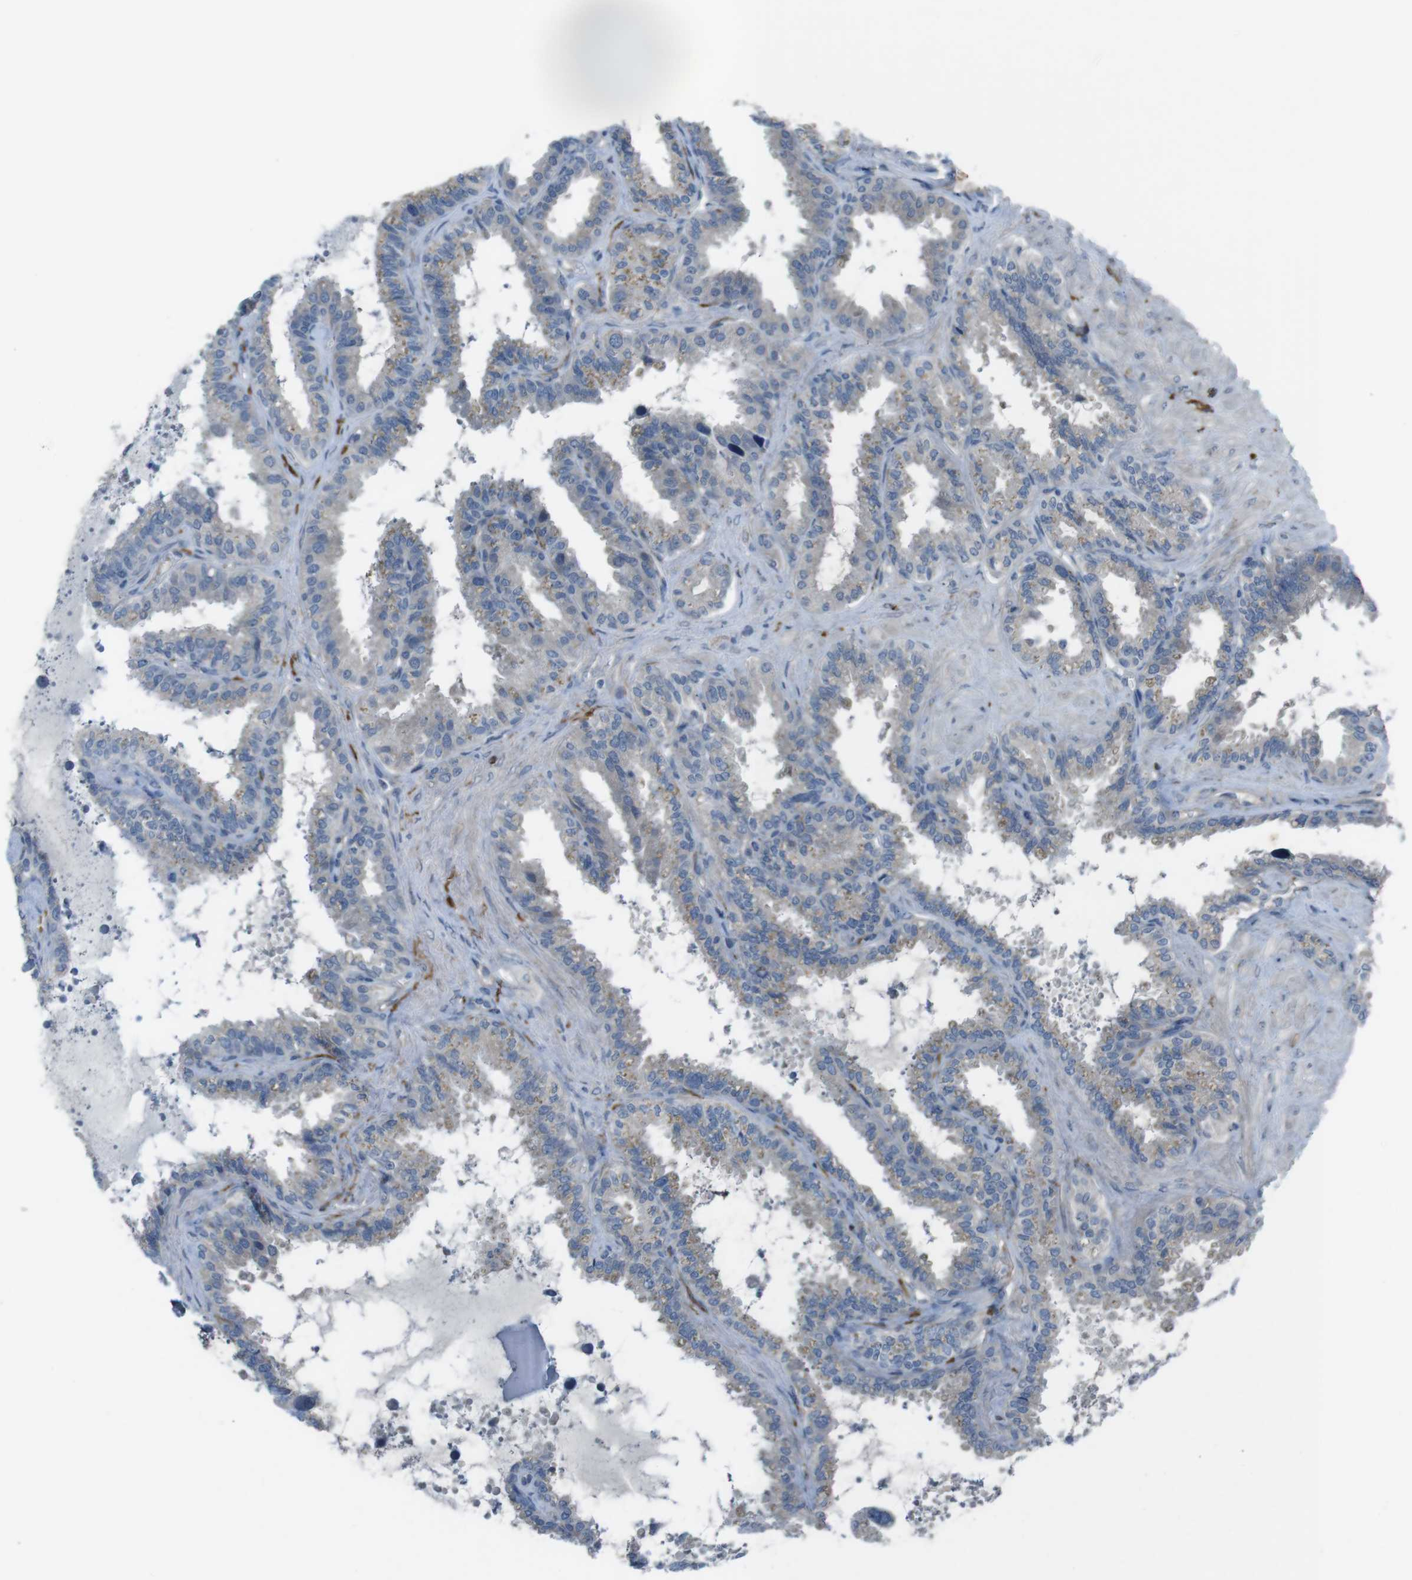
{"staining": {"intensity": "moderate", "quantity": "<25%", "location": "cytoplasmic/membranous"}, "tissue": "seminal vesicle", "cell_type": "Glandular cells", "image_type": "normal", "snomed": [{"axis": "morphology", "description": "Normal tissue, NOS"}, {"axis": "topography", "description": "Seminal veicle"}], "caption": "Glandular cells exhibit low levels of moderate cytoplasmic/membranous positivity in approximately <25% of cells in unremarkable seminal vesicle. The protein is stained brown, and the nuclei are stained in blue (DAB IHC with brightfield microscopy, high magnification).", "gene": "ANK2", "patient": {"sex": "male", "age": 46}}